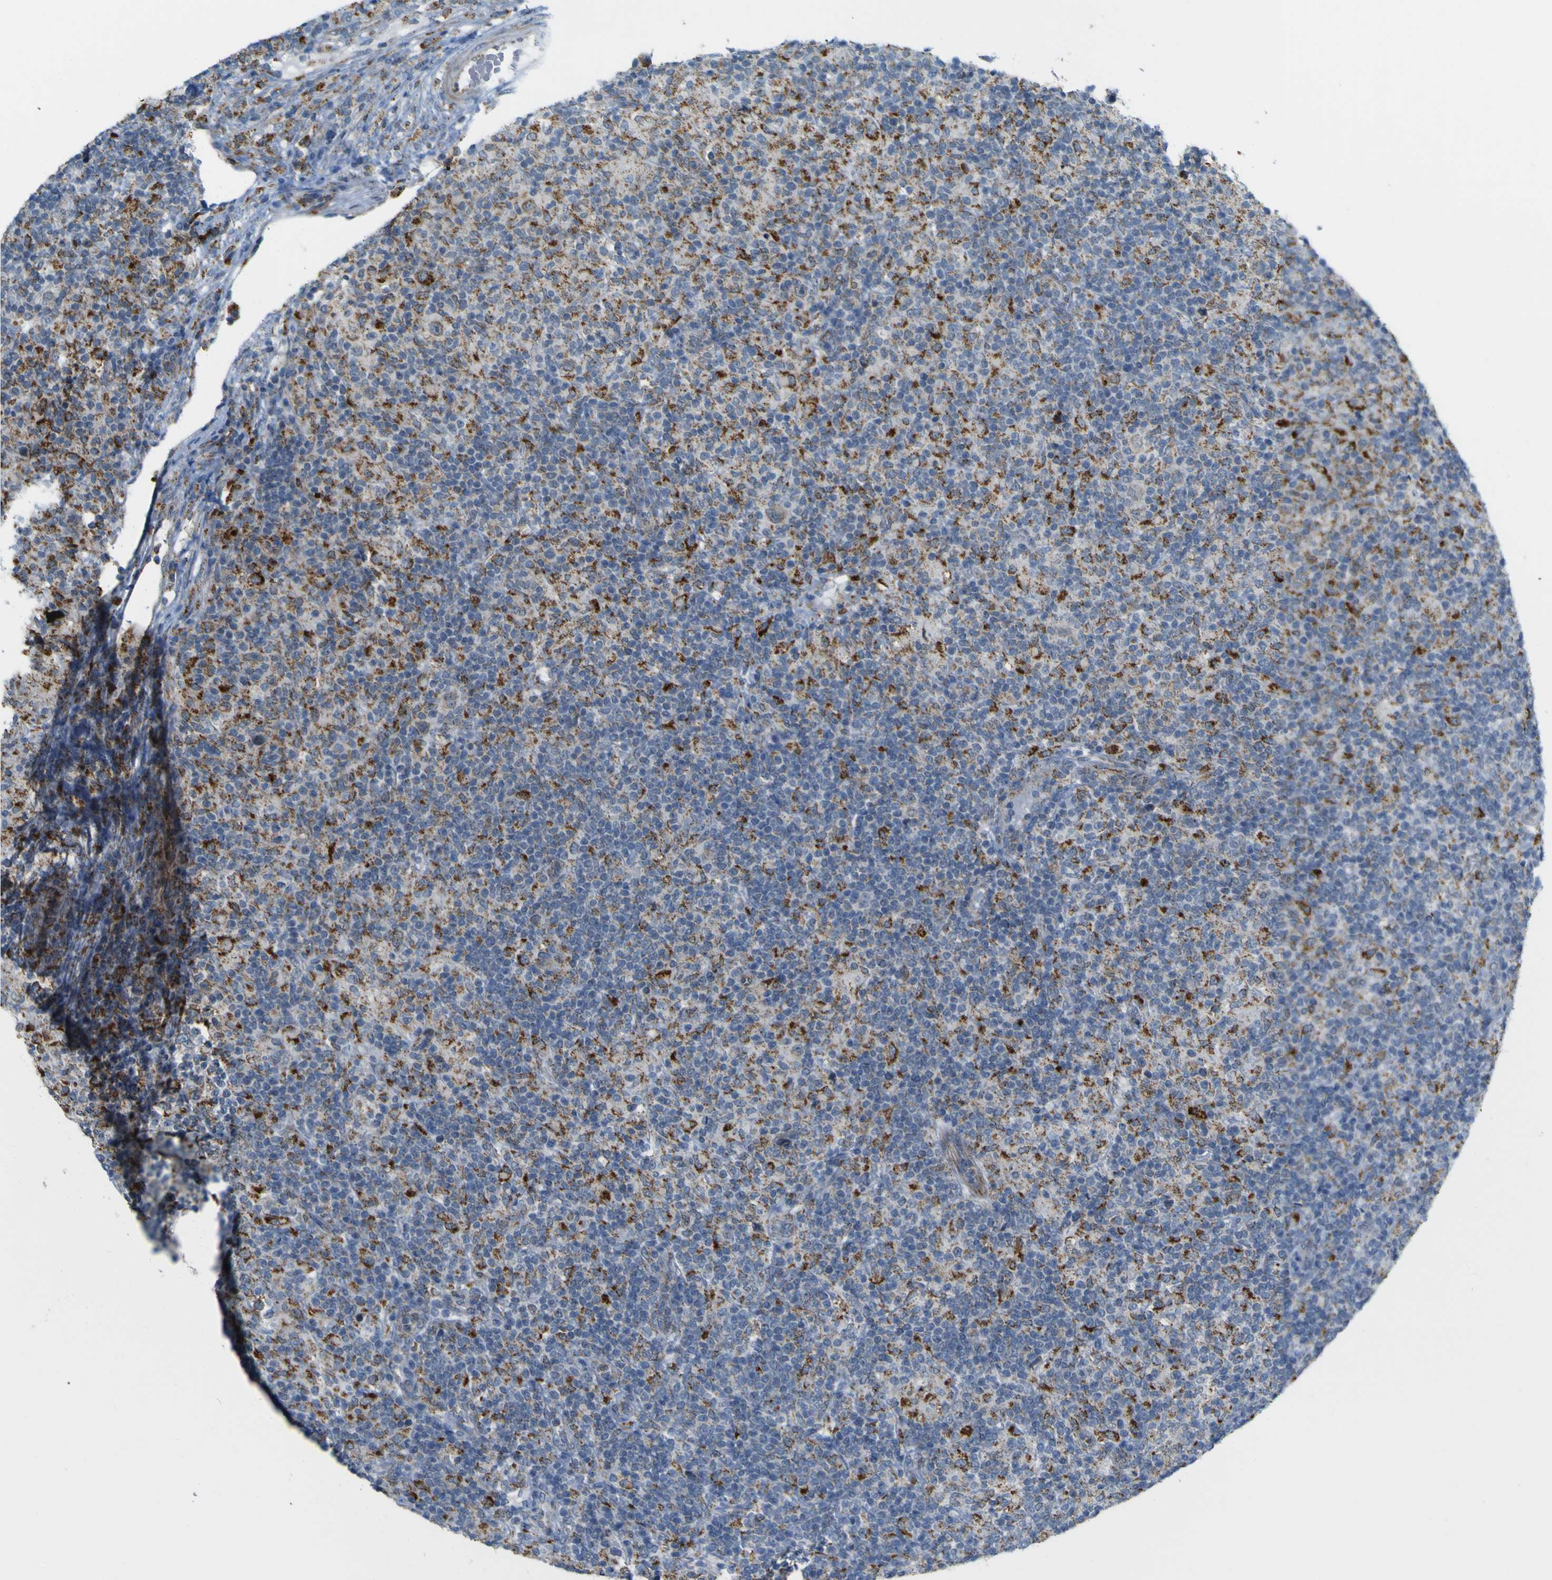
{"staining": {"intensity": "moderate", "quantity": ">75%", "location": "cytoplasmic/membranous"}, "tissue": "lymphoma", "cell_type": "Tumor cells", "image_type": "cancer", "snomed": [{"axis": "morphology", "description": "Hodgkin's disease, NOS"}, {"axis": "topography", "description": "Lymph node"}], "caption": "The micrograph displays staining of lymphoma, revealing moderate cytoplasmic/membranous protein positivity (brown color) within tumor cells.", "gene": "ACBD5", "patient": {"sex": "male", "age": 70}}